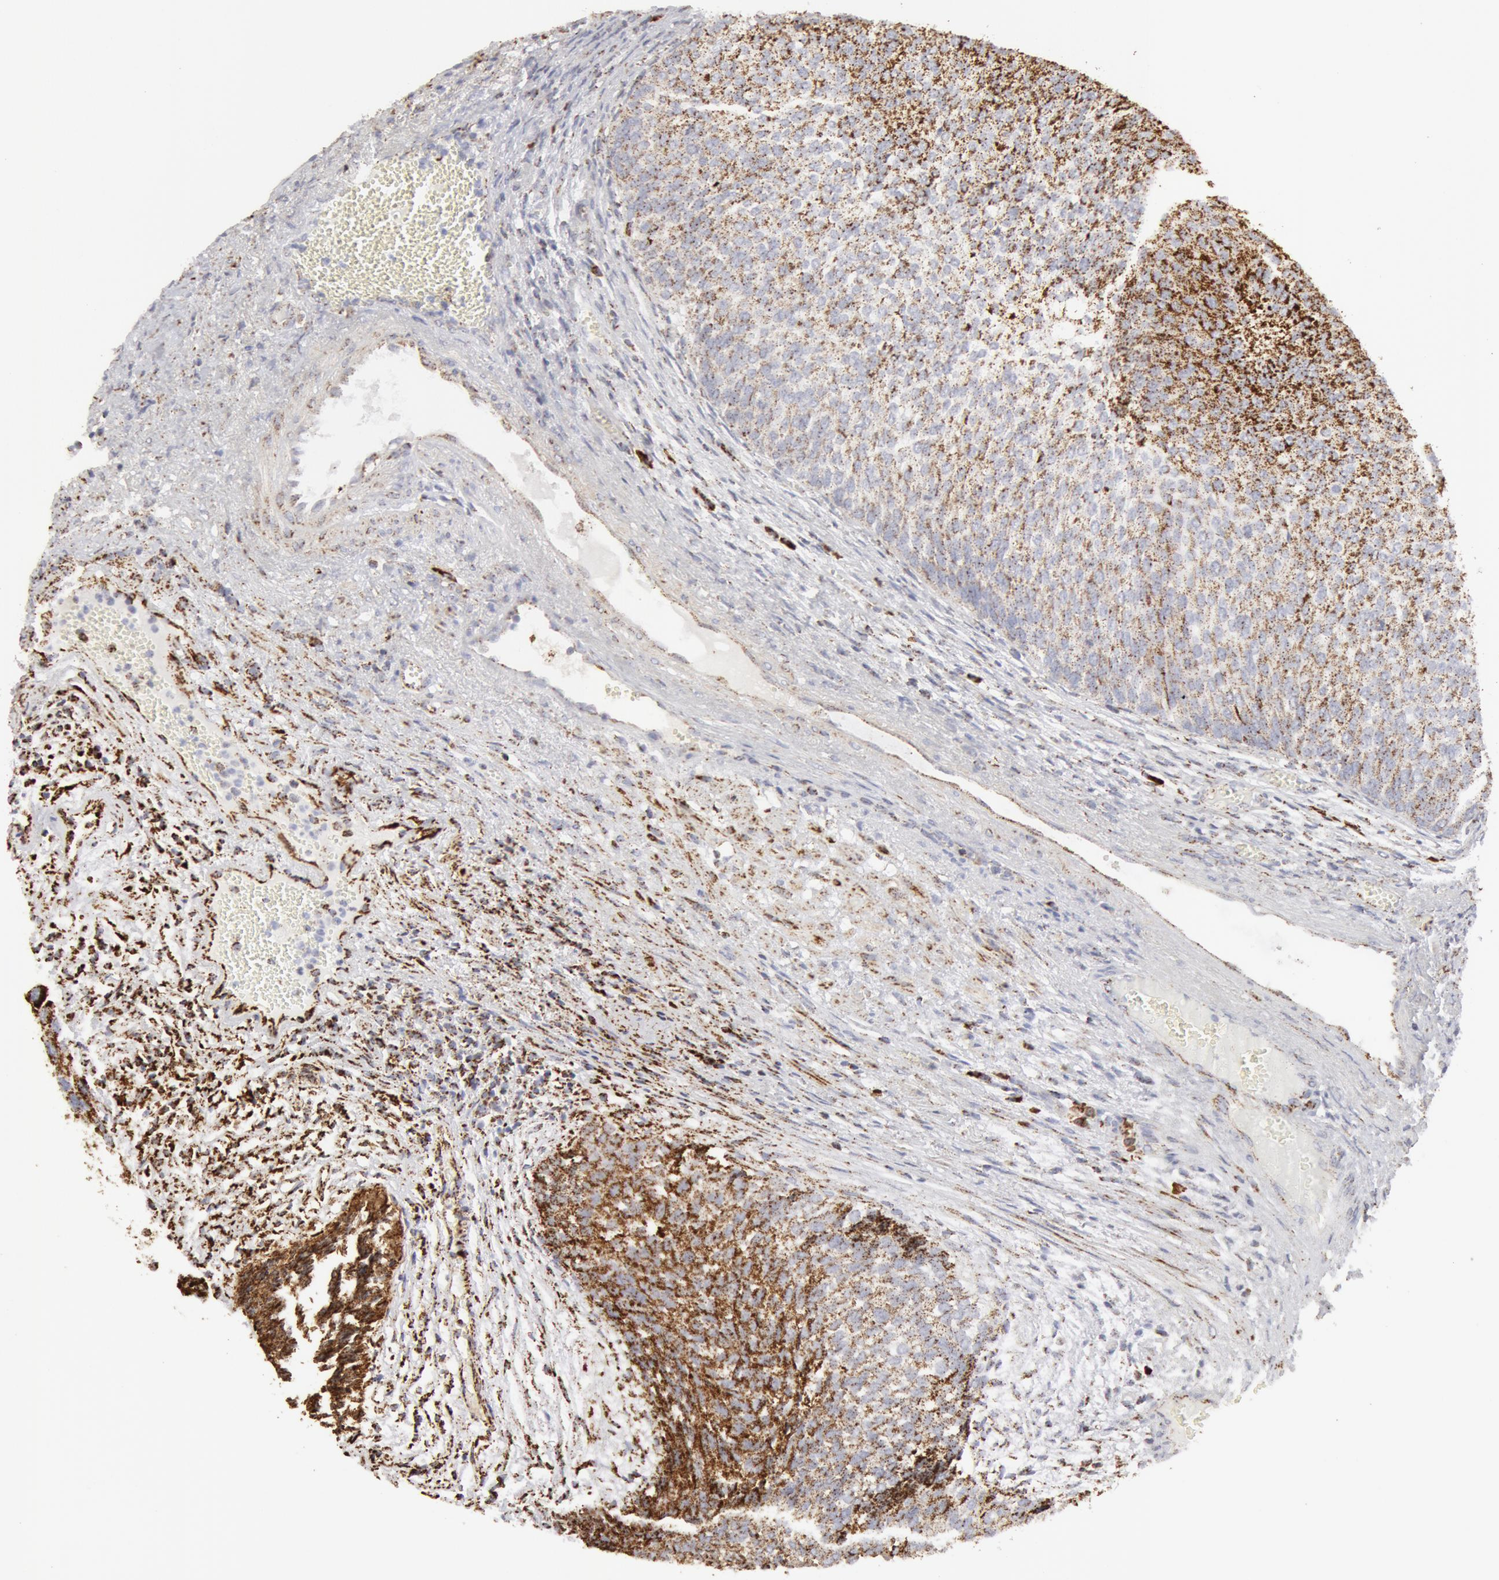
{"staining": {"intensity": "moderate", "quantity": ">75%", "location": "cytoplasmic/membranous"}, "tissue": "urothelial cancer", "cell_type": "Tumor cells", "image_type": "cancer", "snomed": [{"axis": "morphology", "description": "Urothelial carcinoma, Low grade"}, {"axis": "topography", "description": "Urinary bladder"}], "caption": "This micrograph shows IHC staining of human urothelial cancer, with medium moderate cytoplasmic/membranous expression in about >75% of tumor cells.", "gene": "ATP5F1B", "patient": {"sex": "male", "age": 84}}